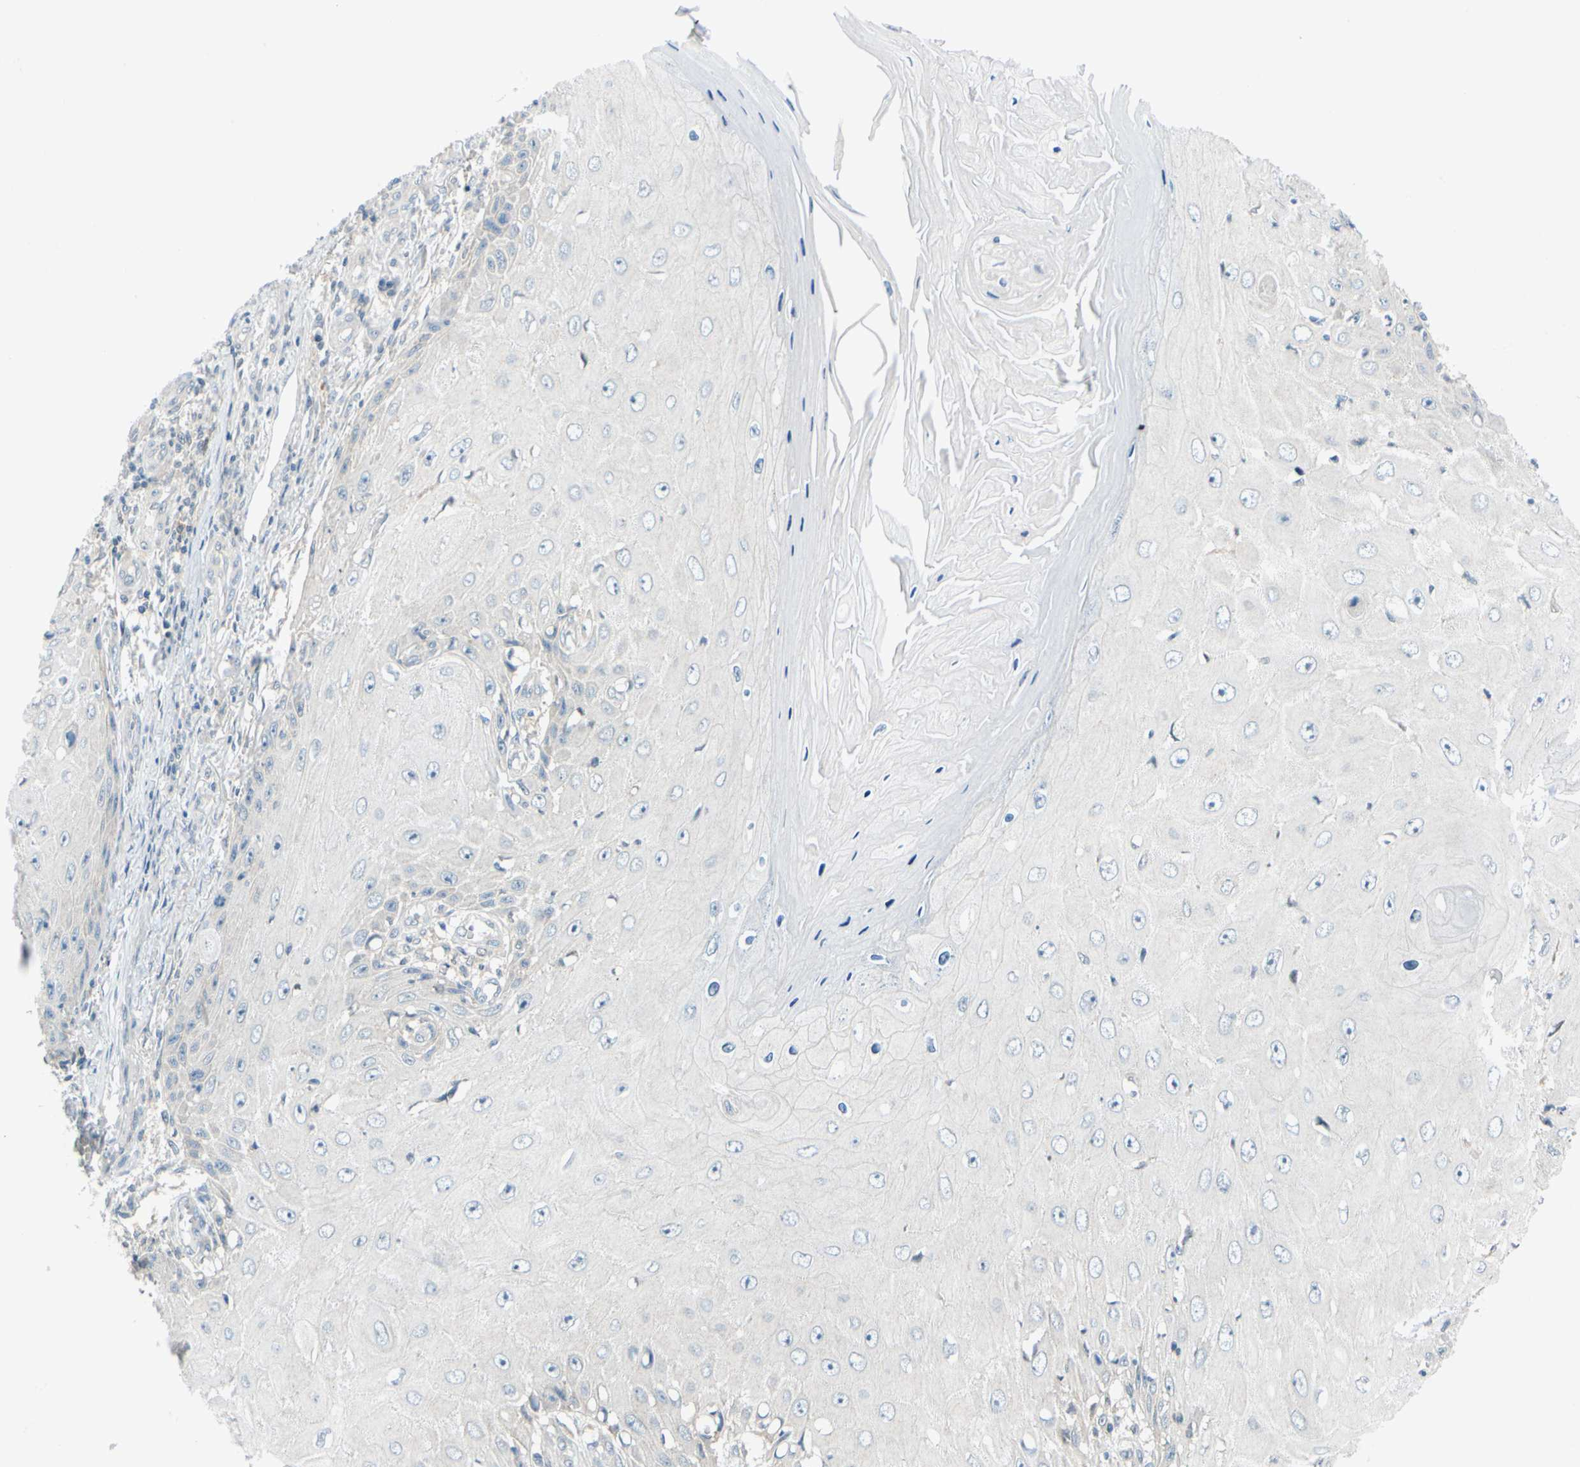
{"staining": {"intensity": "negative", "quantity": "none", "location": "none"}, "tissue": "skin cancer", "cell_type": "Tumor cells", "image_type": "cancer", "snomed": [{"axis": "morphology", "description": "Squamous cell carcinoma, NOS"}, {"axis": "topography", "description": "Skin"}], "caption": "High power microscopy photomicrograph of an IHC micrograph of squamous cell carcinoma (skin), revealing no significant staining in tumor cells.", "gene": "MAPK9", "patient": {"sex": "female", "age": 73}}